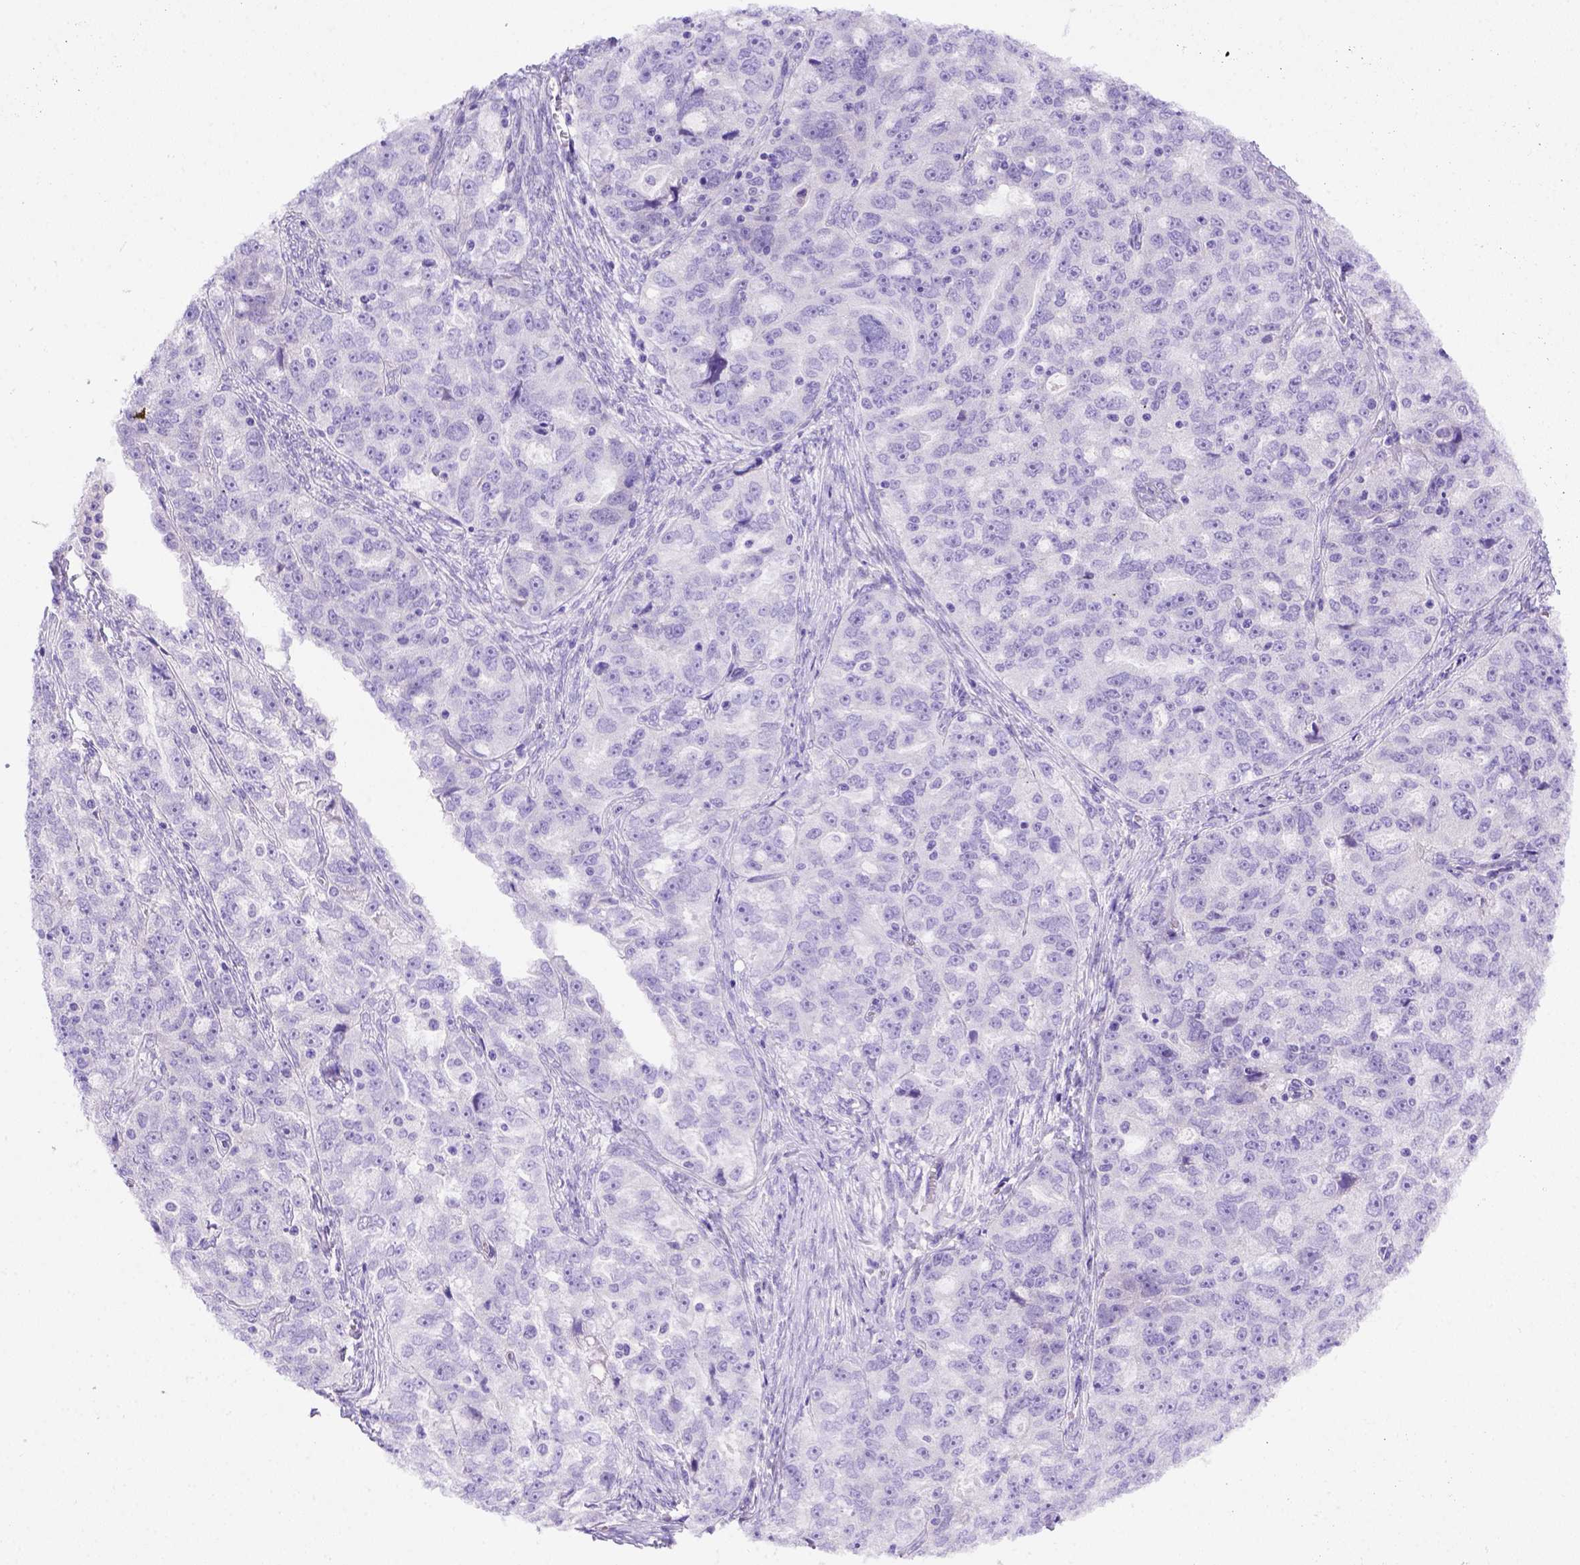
{"staining": {"intensity": "negative", "quantity": "none", "location": "none"}, "tissue": "ovarian cancer", "cell_type": "Tumor cells", "image_type": "cancer", "snomed": [{"axis": "morphology", "description": "Cystadenocarcinoma, serous, NOS"}, {"axis": "topography", "description": "Ovary"}], "caption": "IHC image of human ovarian serous cystadenocarcinoma stained for a protein (brown), which displays no positivity in tumor cells. (Stains: DAB (3,3'-diaminobenzidine) immunohistochemistry with hematoxylin counter stain, Microscopy: brightfield microscopy at high magnification).", "gene": "FOXI1", "patient": {"sex": "female", "age": 51}}